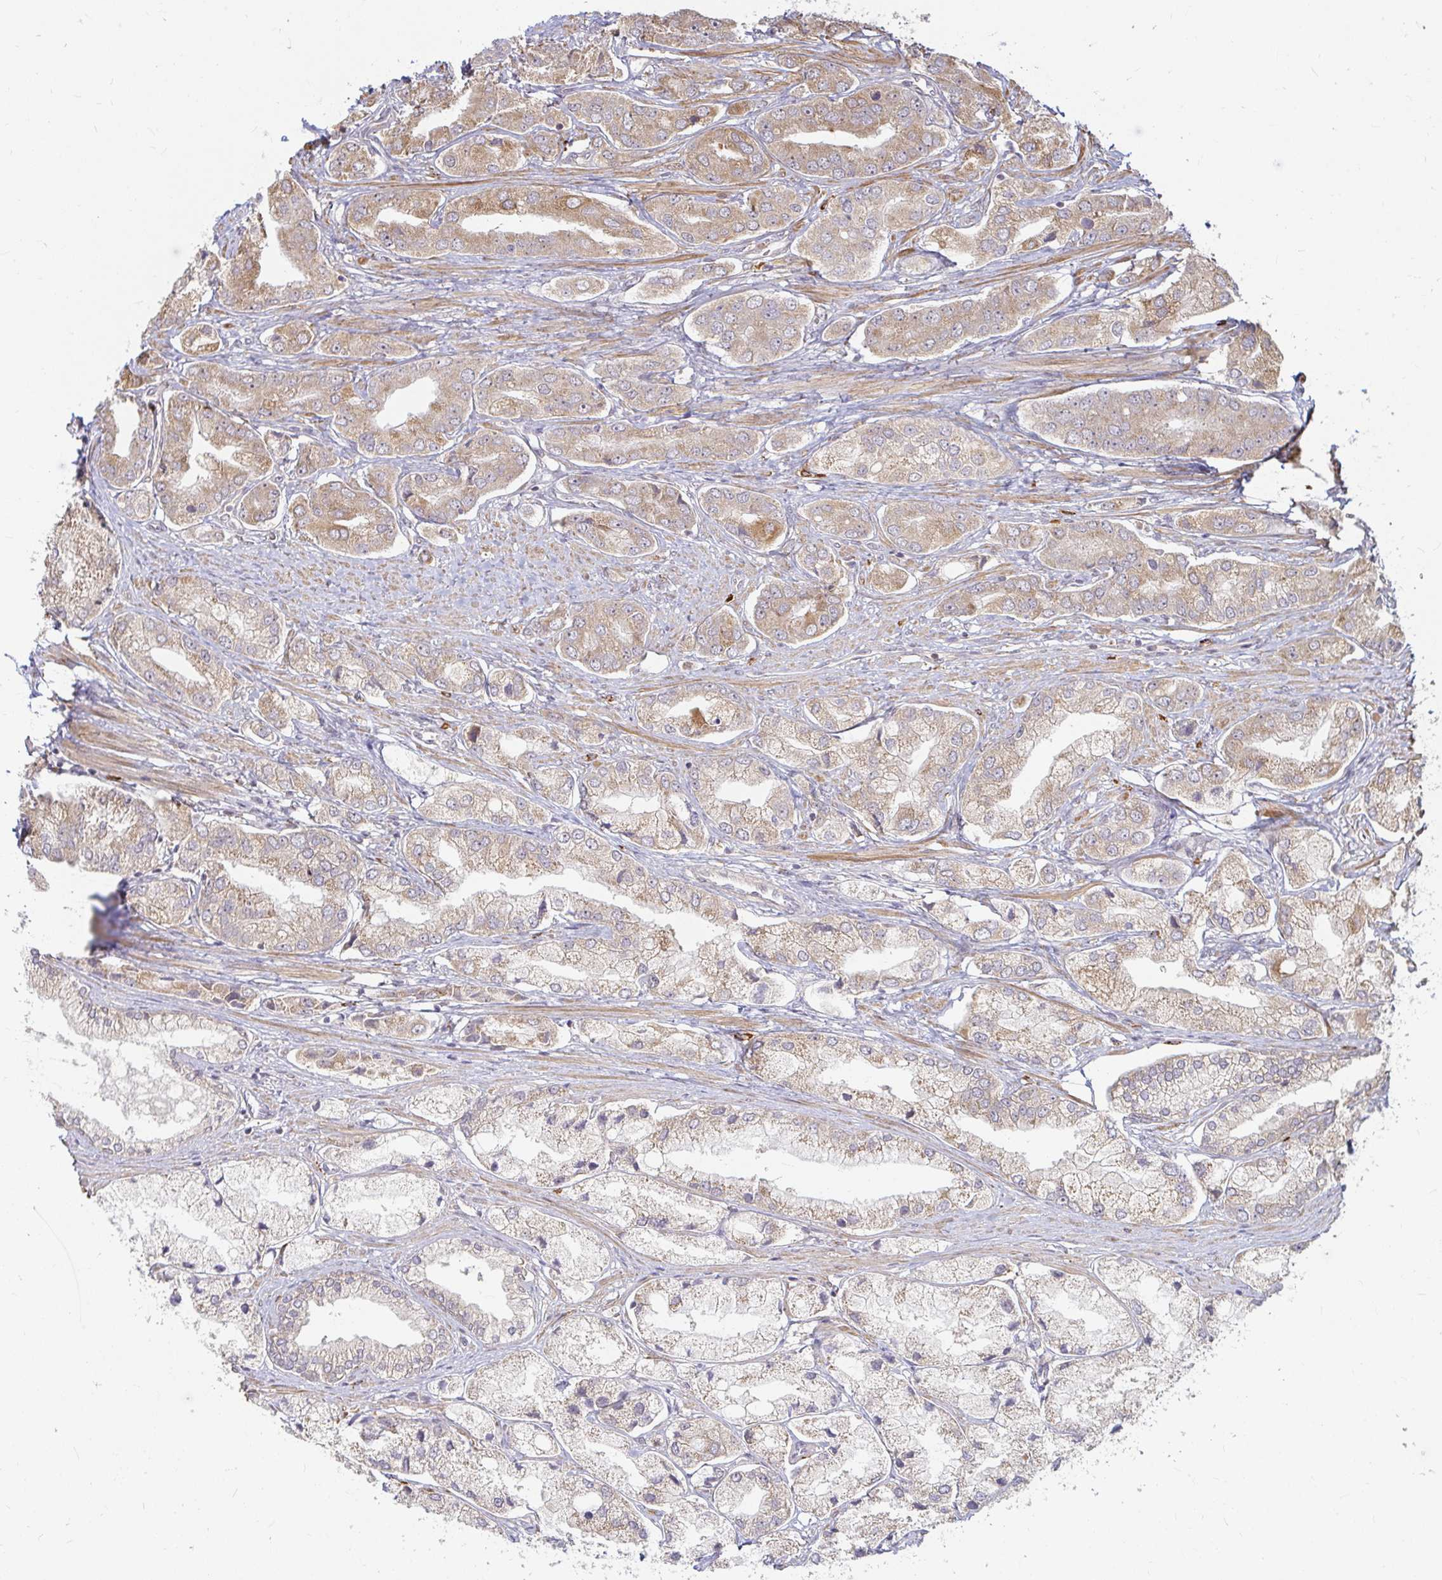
{"staining": {"intensity": "moderate", "quantity": ">75%", "location": "cytoplasmic/membranous"}, "tissue": "prostate cancer", "cell_type": "Tumor cells", "image_type": "cancer", "snomed": [{"axis": "morphology", "description": "Adenocarcinoma, Low grade"}, {"axis": "topography", "description": "Prostate"}], "caption": "Protein staining of prostate cancer tissue reveals moderate cytoplasmic/membranous positivity in about >75% of tumor cells.", "gene": "CAST", "patient": {"sex": "male", "age": 69}}